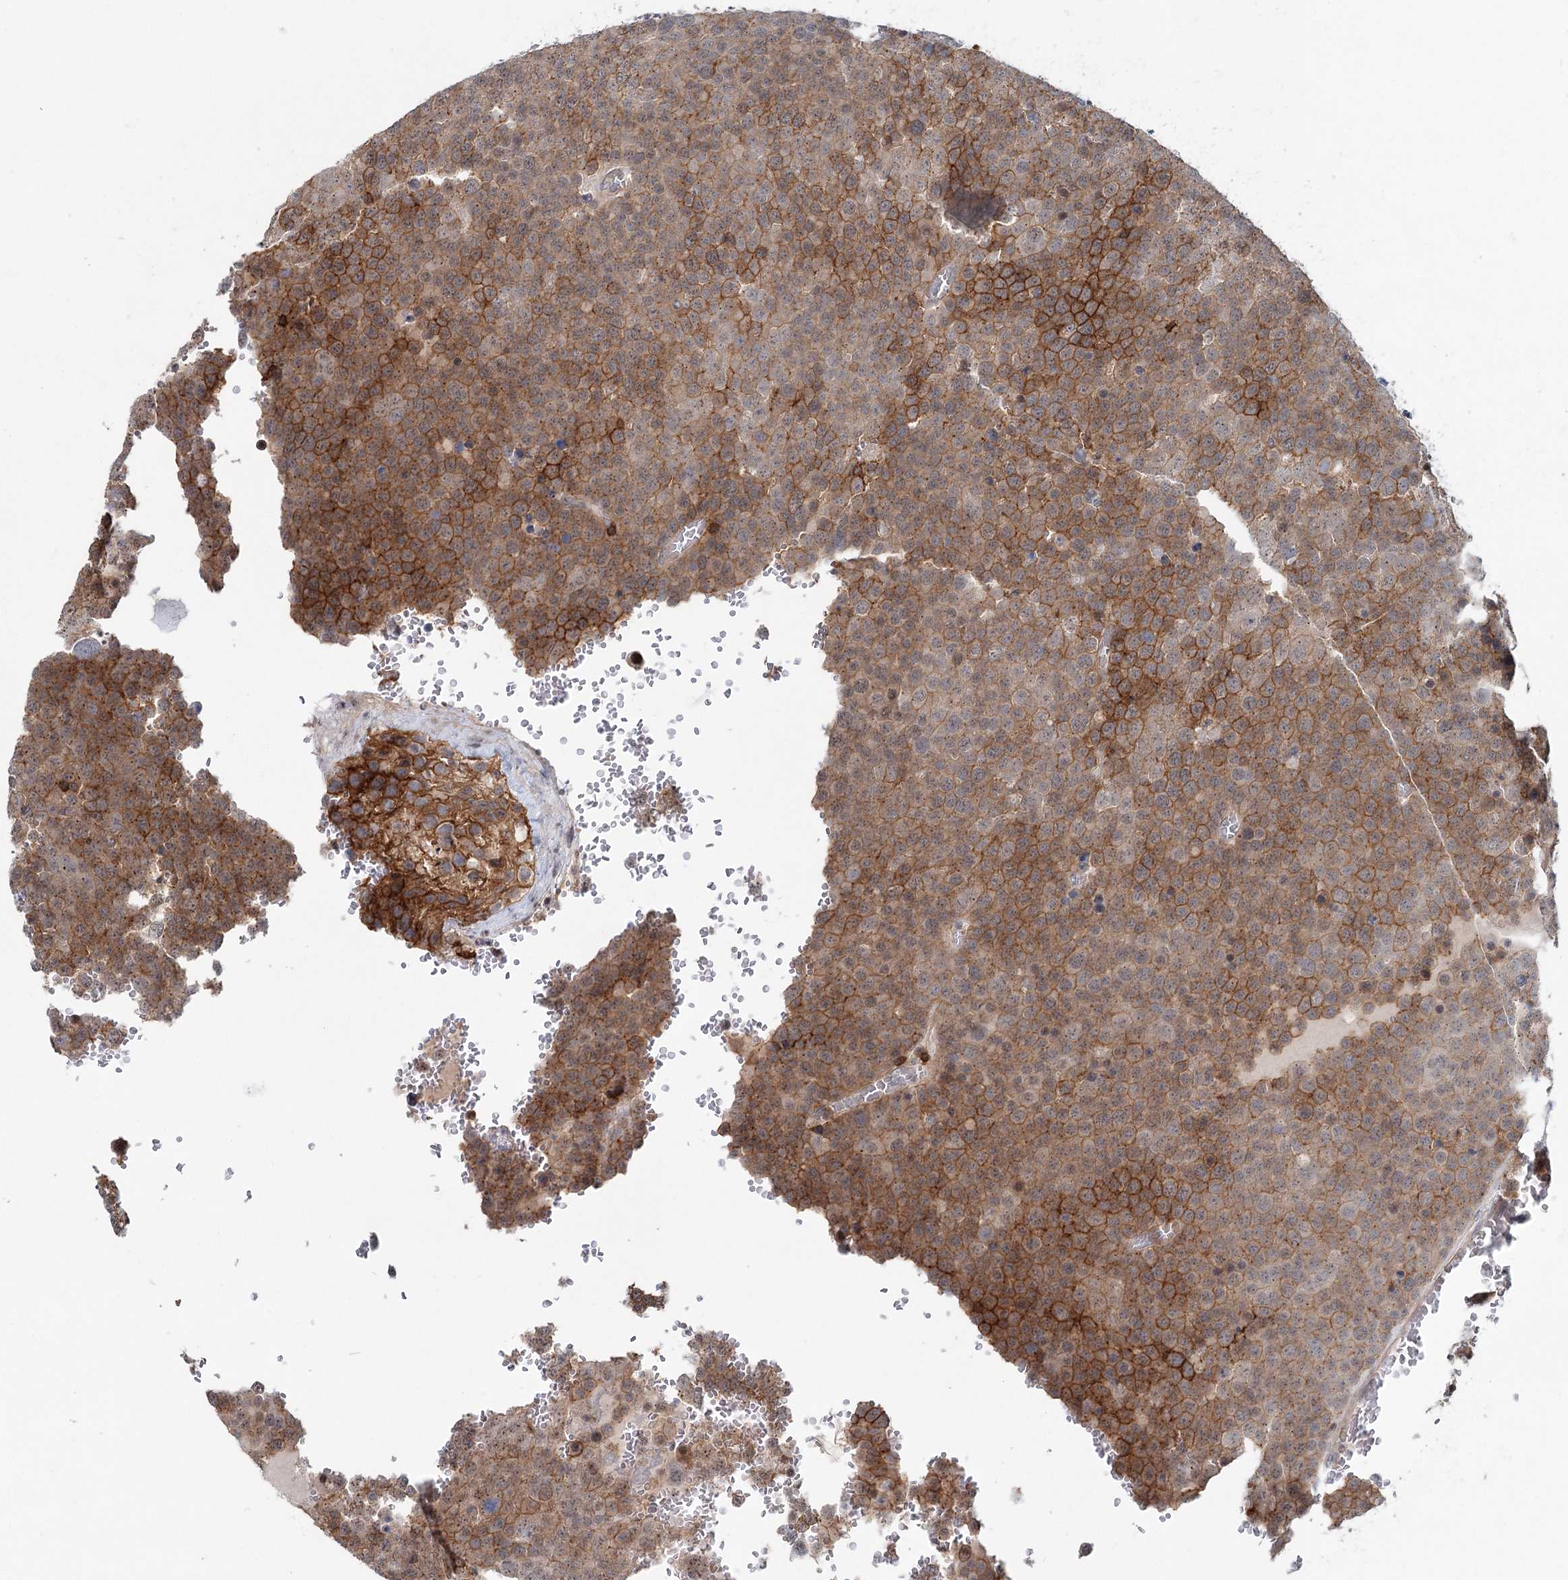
{"staining": {"intensity": "moderate", "quantity": "25%-75%", "location": "cytoplasmic/membranous"}, "tissue": "testis cancer", "cell_type": "Tumor cells", "image_type": "cancer", "snomed": [{"axis": "morphology", "description": "Seminoma, NOS"}, {"axis": "topography", "description": "Testis"}], "caption": "Moderate cytoplasmic/membranous expression for a protein is present in about 25%-75% of tumor cells of testis seminoma using immunohistochemistry (IHC).", "gene": "CDC42SE2", "patient": {"sex": "male", "age": 71}}